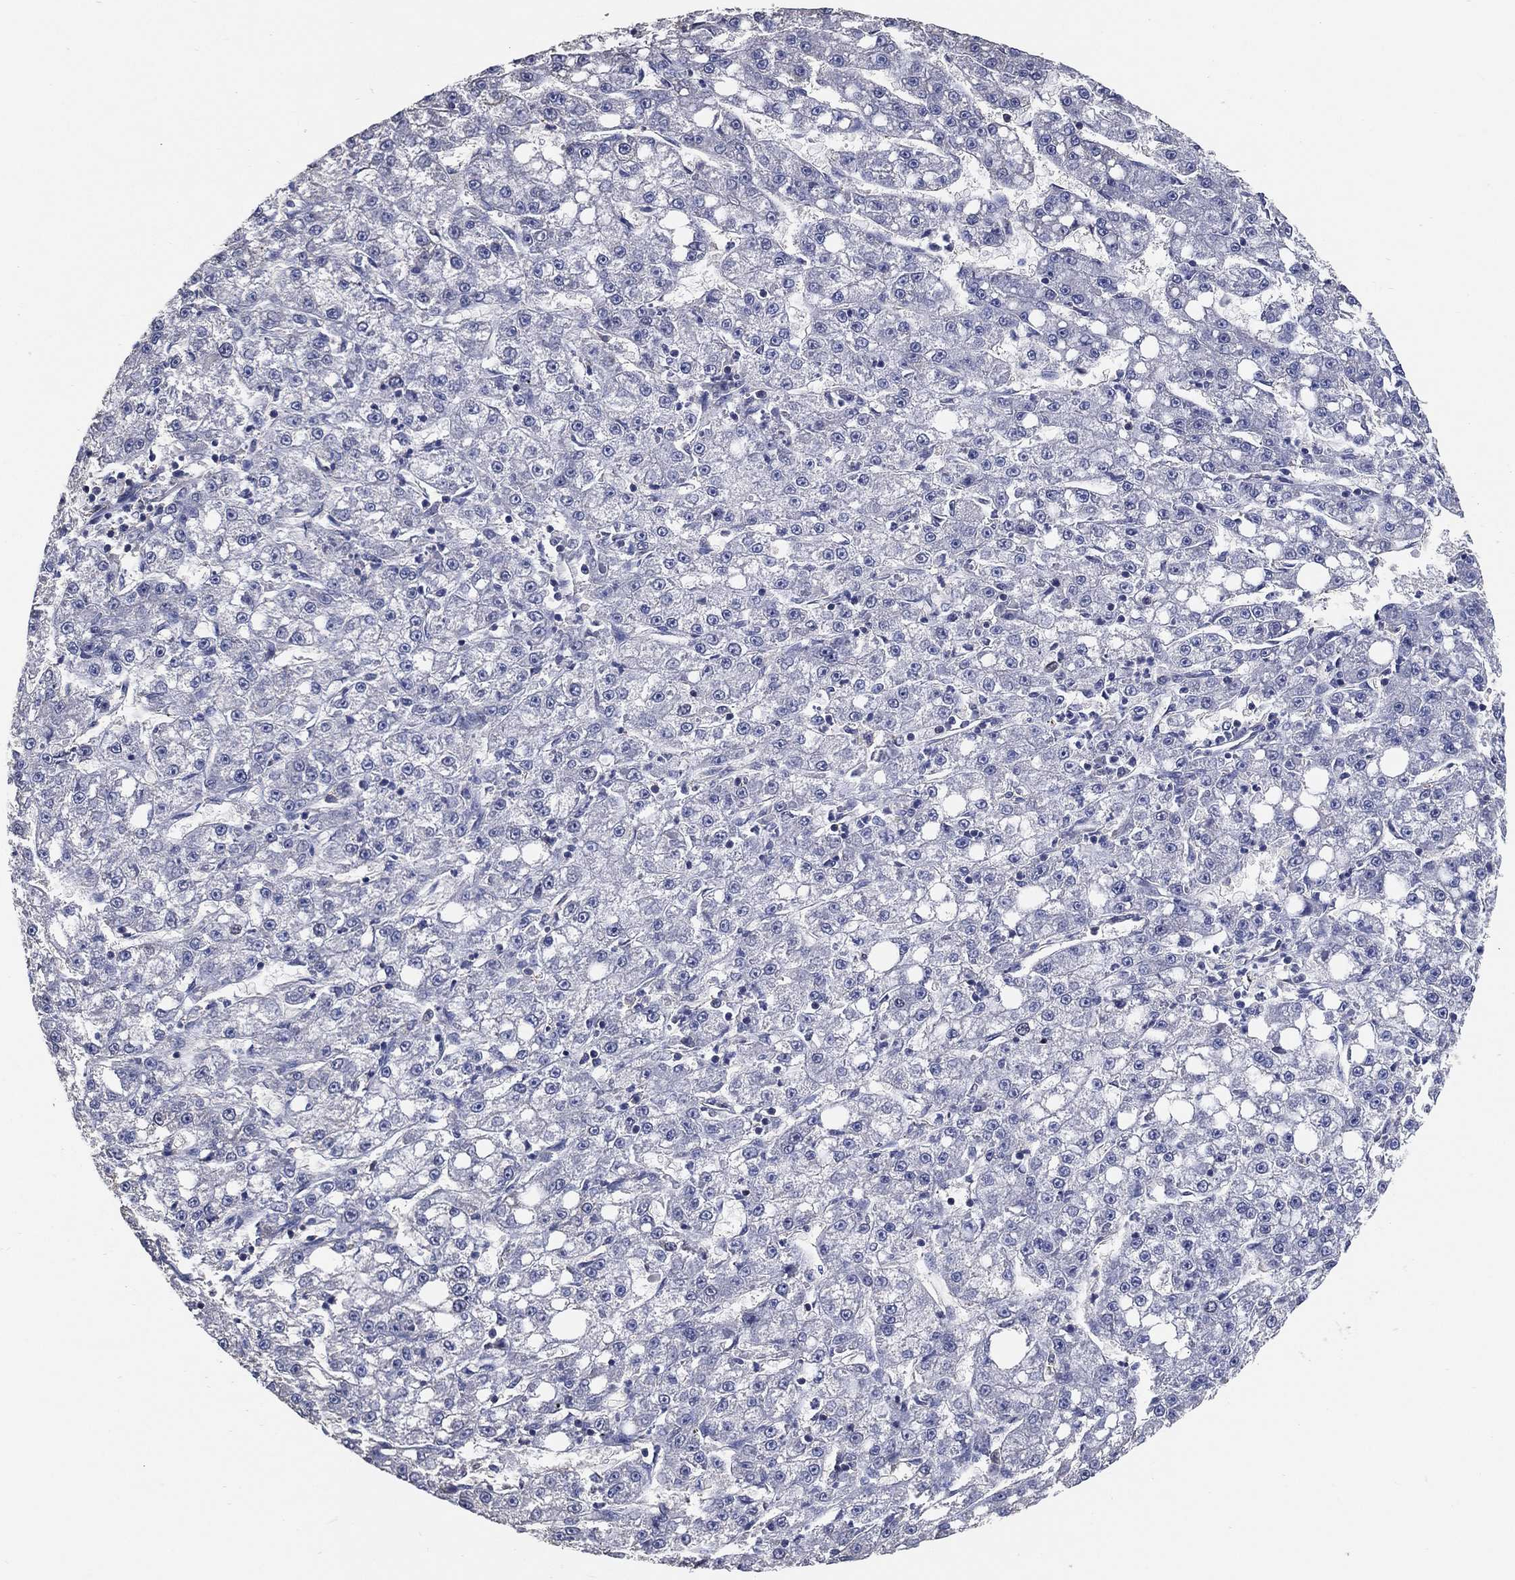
{"staining": {"intensity": "negative", "quantity": "none", "location": "none"}, "tissue": "liver cancer", "cell_type": "Tumor cells", "image_type": "cancer", "snomed": [{"axis": "morphology", "description": "Carcinoma, Hepatocellular, NOS"}, {"axis": "topography", "description": "Liver"}], "caption": "Human liver cancer stained for a protein using IHC reveals no staining in tumor cells.", "gene": "KLK5", "patient": {"sex": "female", "age": 65}}